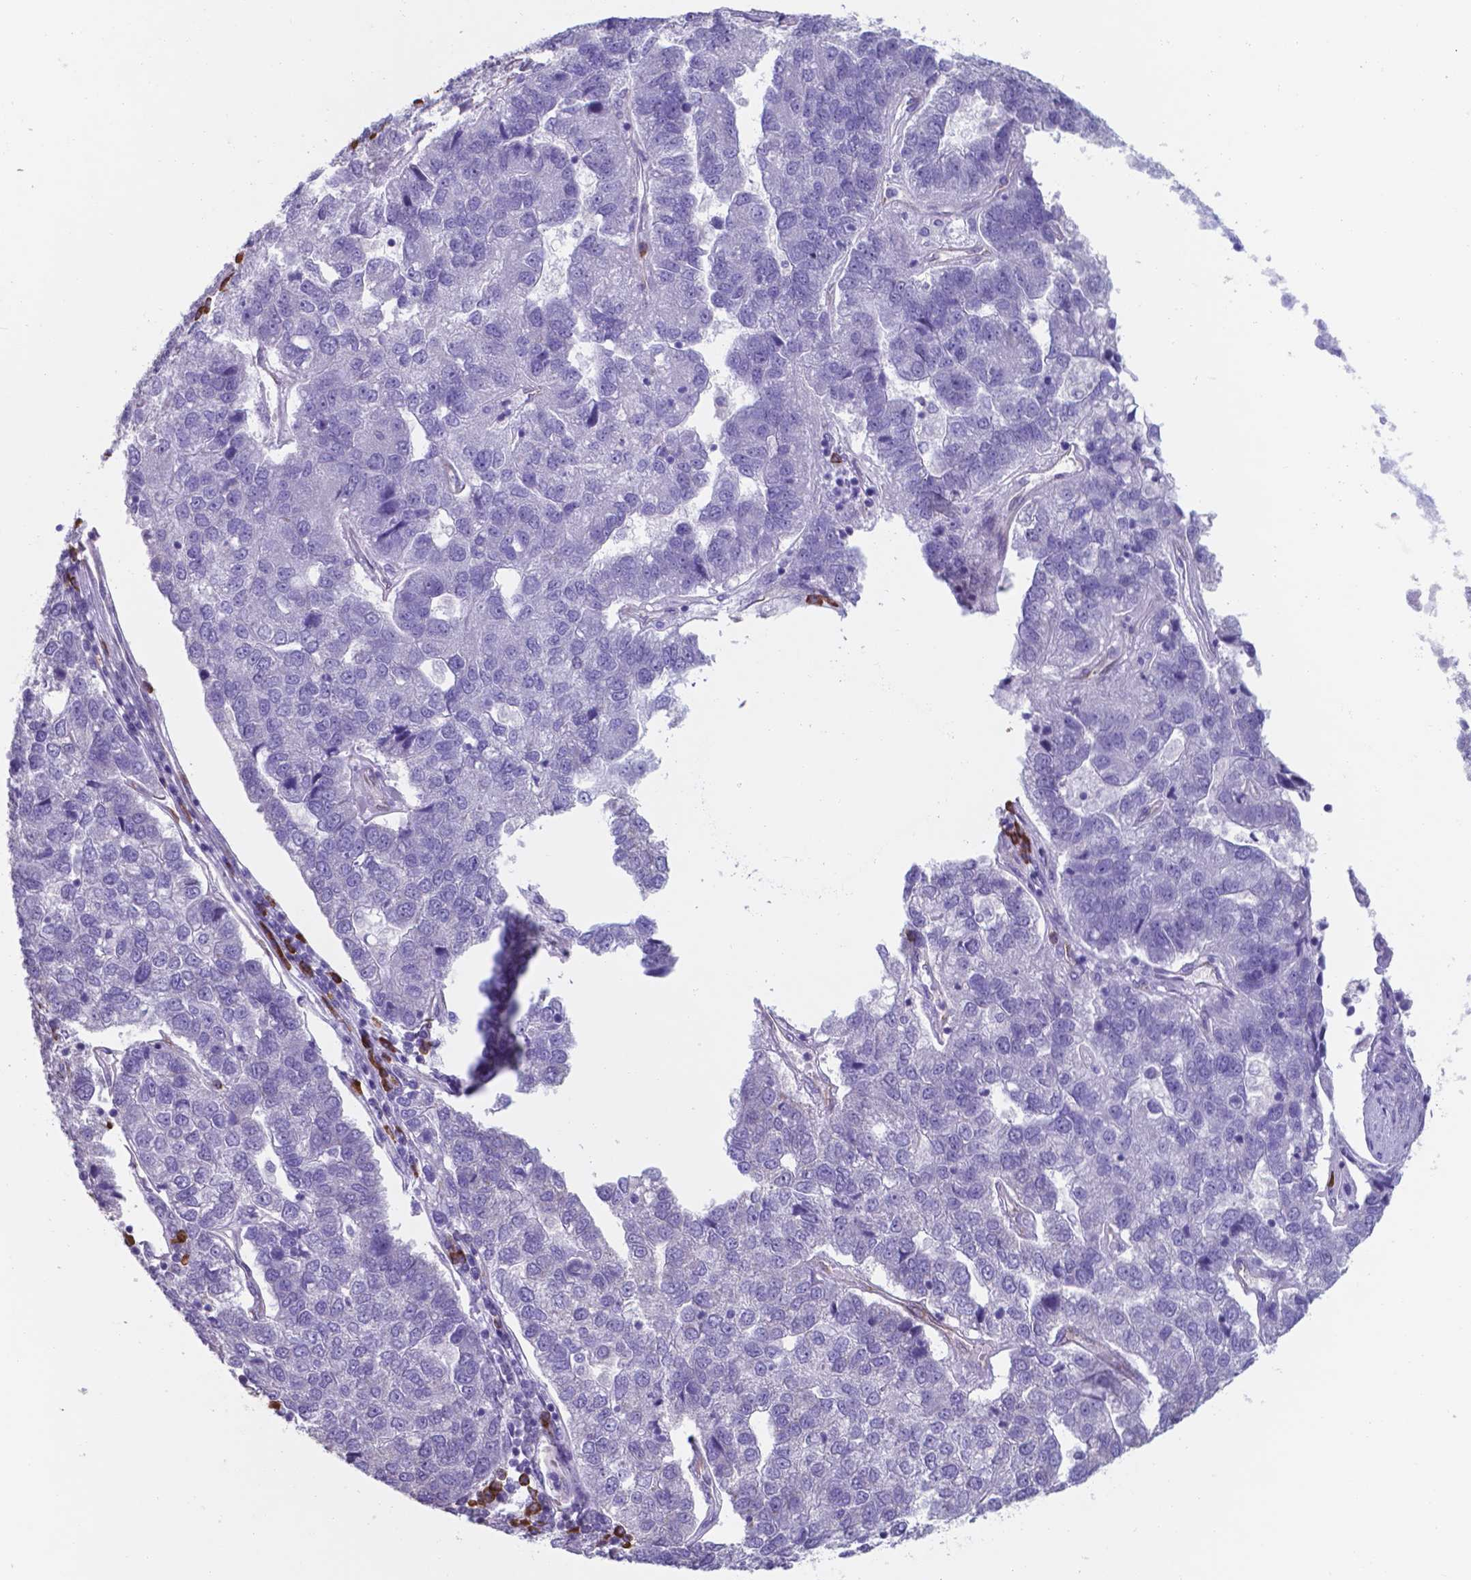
{"staining": {"intensity": "negative", "quantity": "none", "location": "none"}, "tissue": "pancreatic cancer", "cell_type": "Tumor cells", "image_type": "cancer", "snomed": [{"axis": "morphology", "description": "Adenocarcinoma, NOS"}, {"axis": "topography", "description": "Pancreas"}], "caption": "A high-resolution image shows IHC staining of adenocarcinoma (pancreatic), which exhibits no significant expression in tumor cells. (DAB immunohistochemistry visualized using brightfield microscopy, high magnification).", "gene": "UBE2J1", "patient": {"sex": "female", "age": 61}}